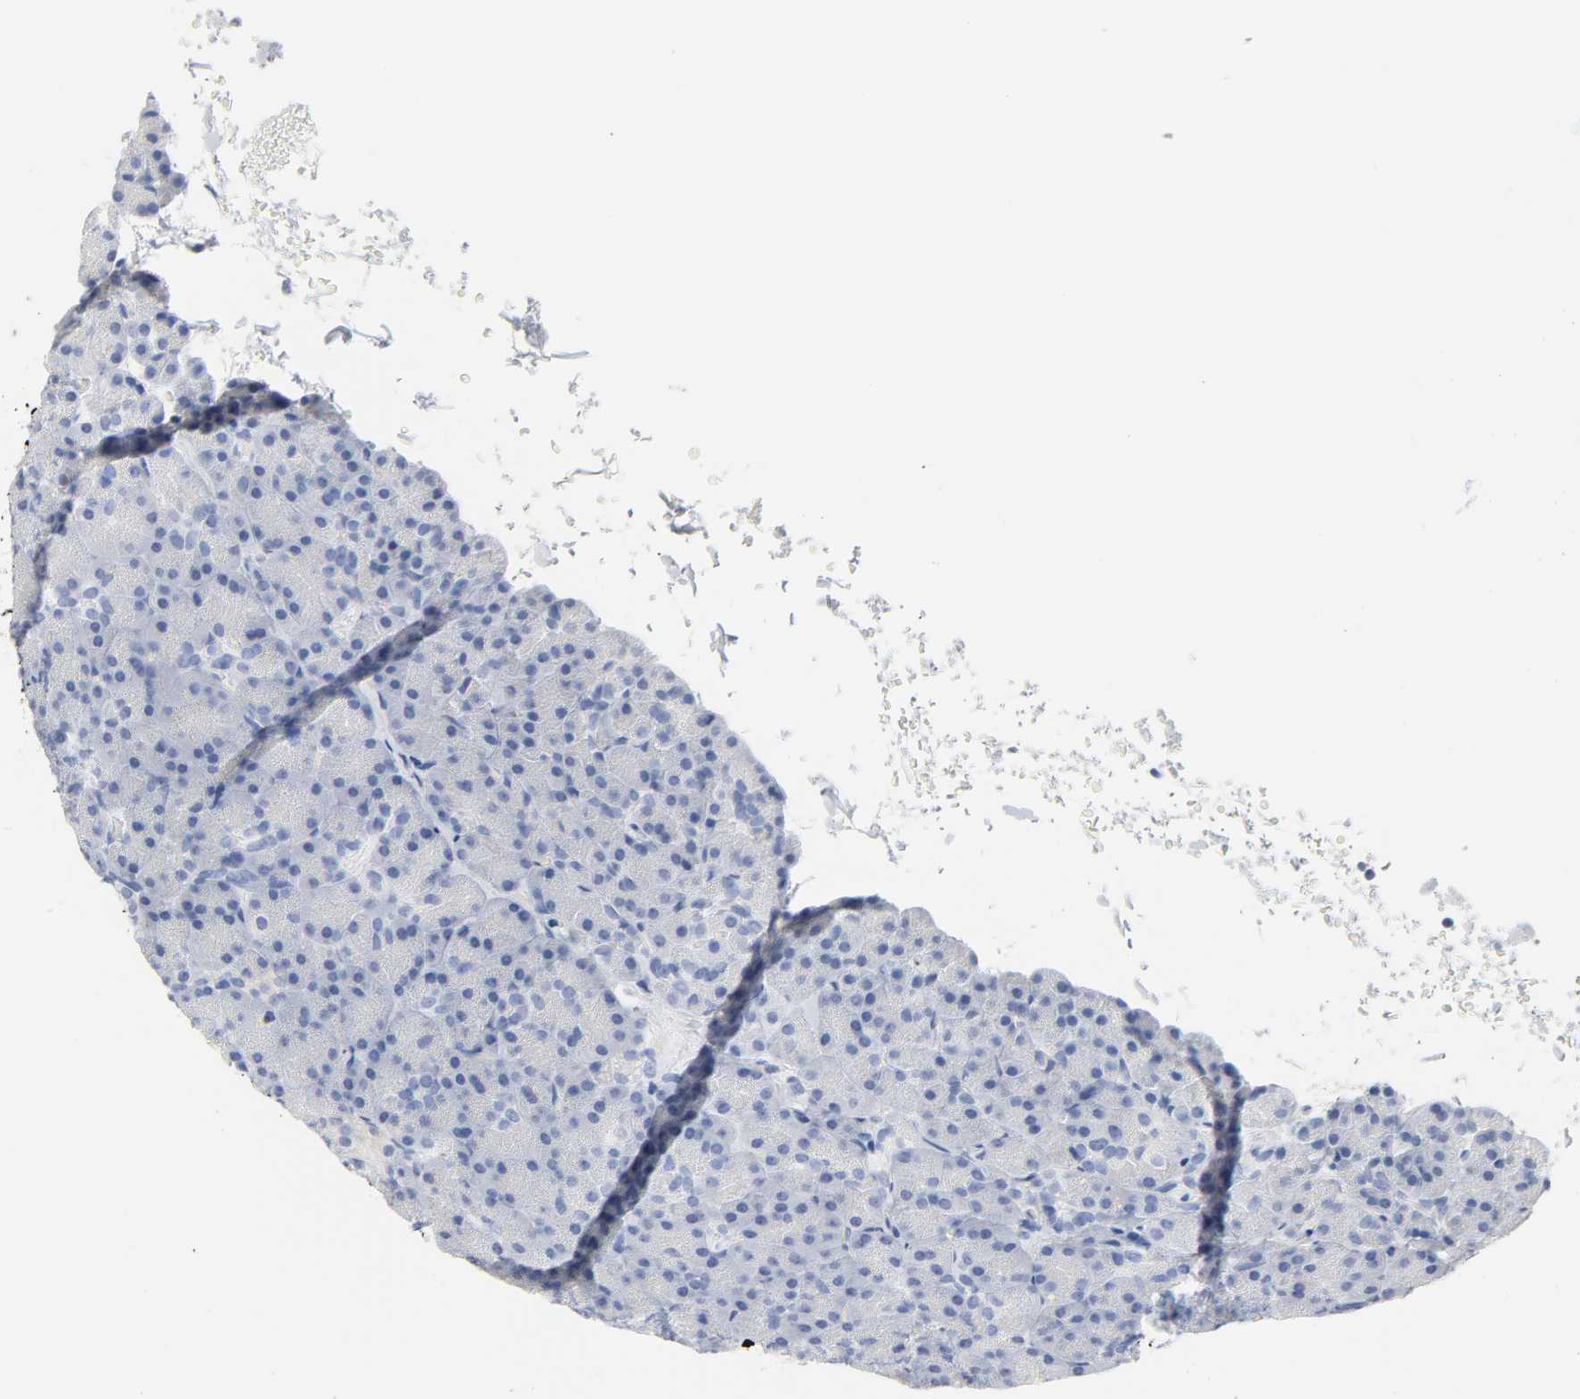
{"staining": {"intensity": "negative", "quantity": "none", "location": "none"}, "tissue": "pancreas", "cell_type": "Exocrine glandular cells", "image_type": "normal", "snomed": [{"axis": "morphology", "description": "Normal tissue, NOS"}, {"axis": "topography", "description": "Pancreas"}], "caption": "IHC image of unremarkable pancreas stained for a protein (brown), which reveals no positivity in exocrine glandular cells.", "gene": "ACP3", "patient": {"sex": "female", "age": 43}}